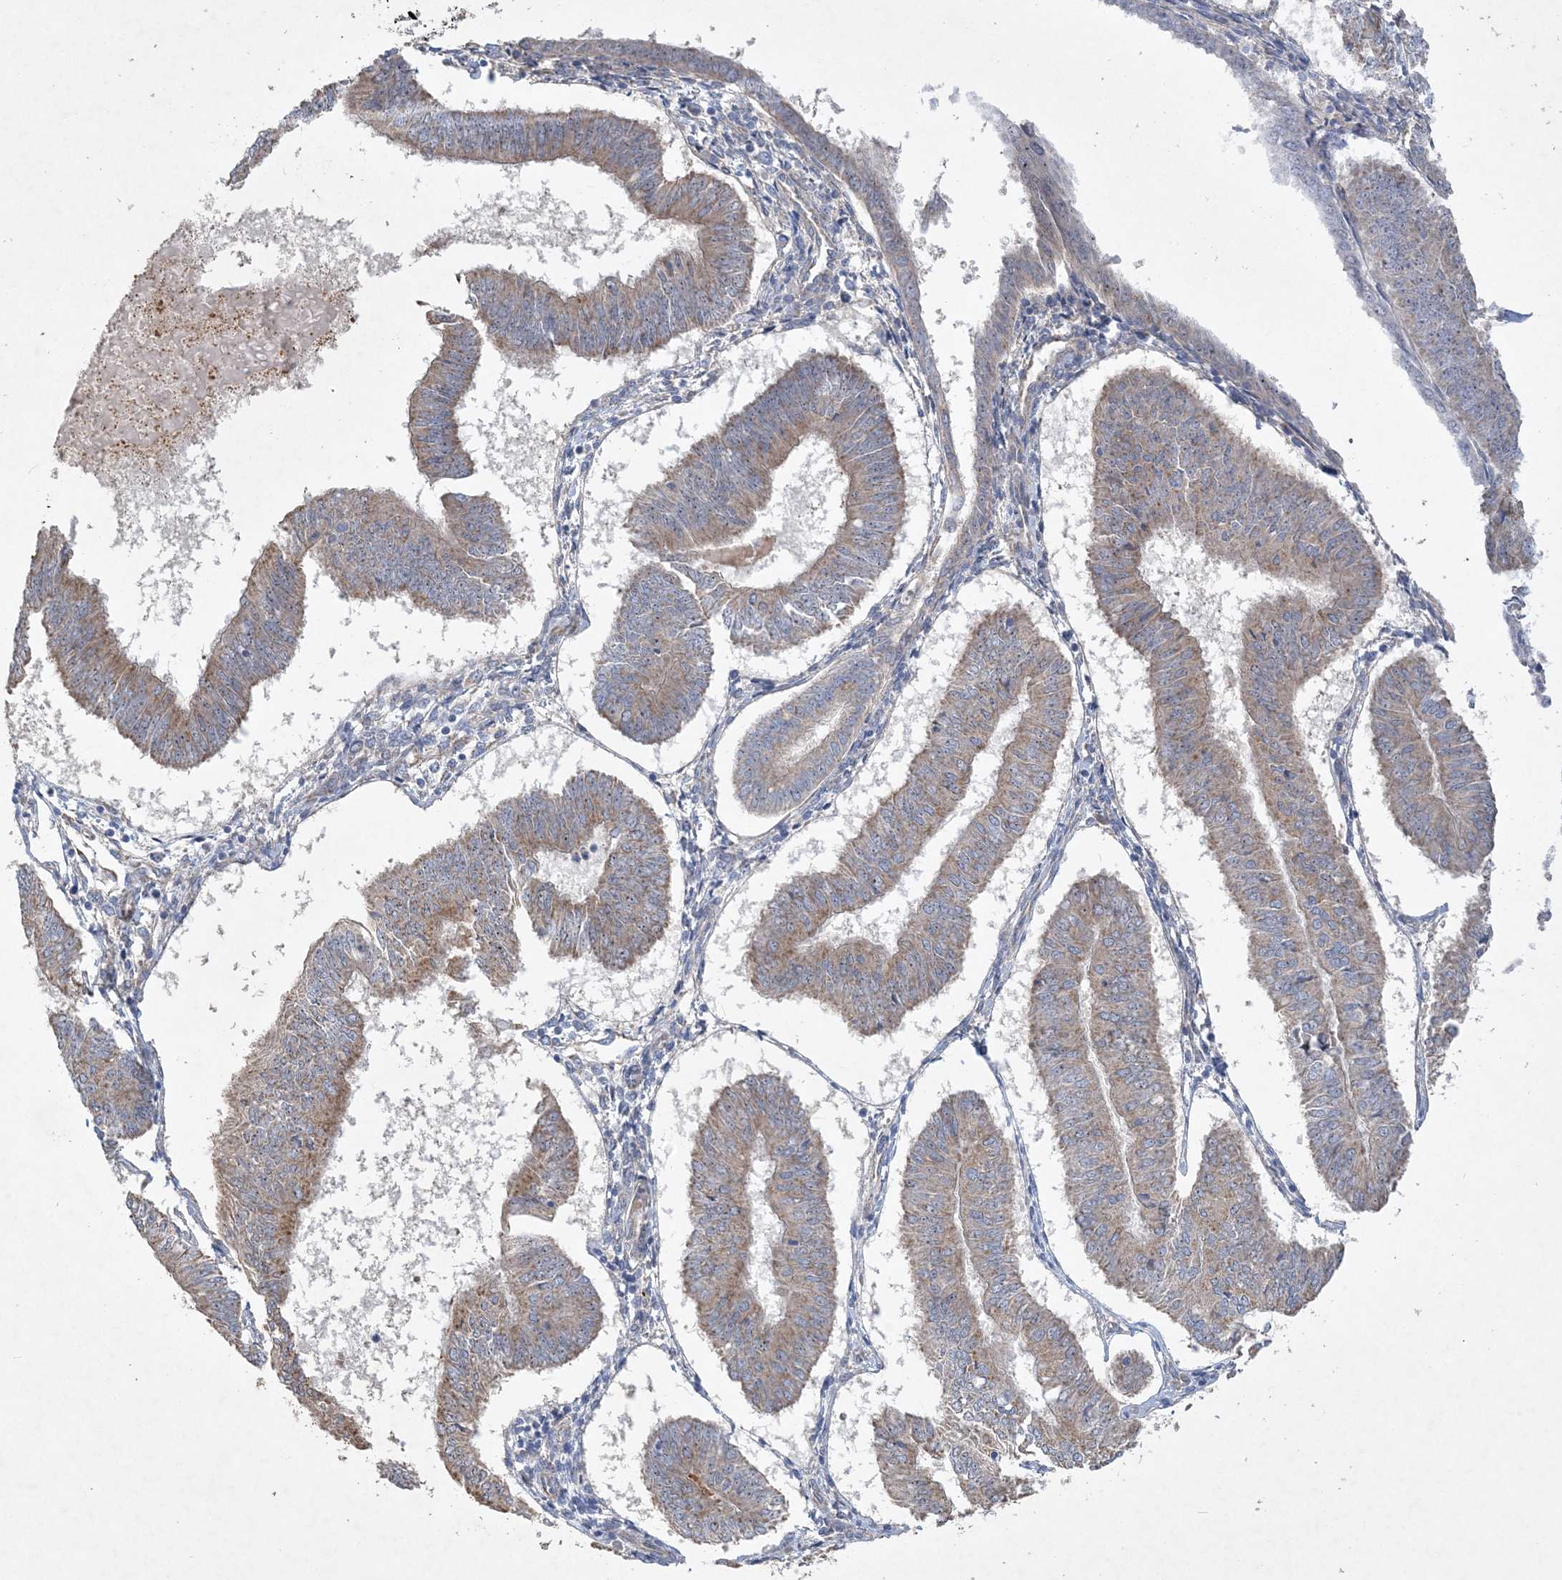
{"staining": {"intensity": "weak", "quantity": "25%-75%", "location": "cytoplasmic/membranous"}, "tissue": "endometrial cancer", "cell_type": "Tumor cells", "image_type": "cancer", "snomed": [{"axis": "morphology", "description": "Adenocarcinoma, NOS"}, {"axis": "topography", "description": "Endometrium"}], "caption": "Adenocarcinoma (endometrial) stained for a protein displays weak cytoplasmic/membranous positivity in tumor cells. Nuclei are stained in blue.", "gene": "FEZ2", "patient": {"sex": "female", "age": 58}}